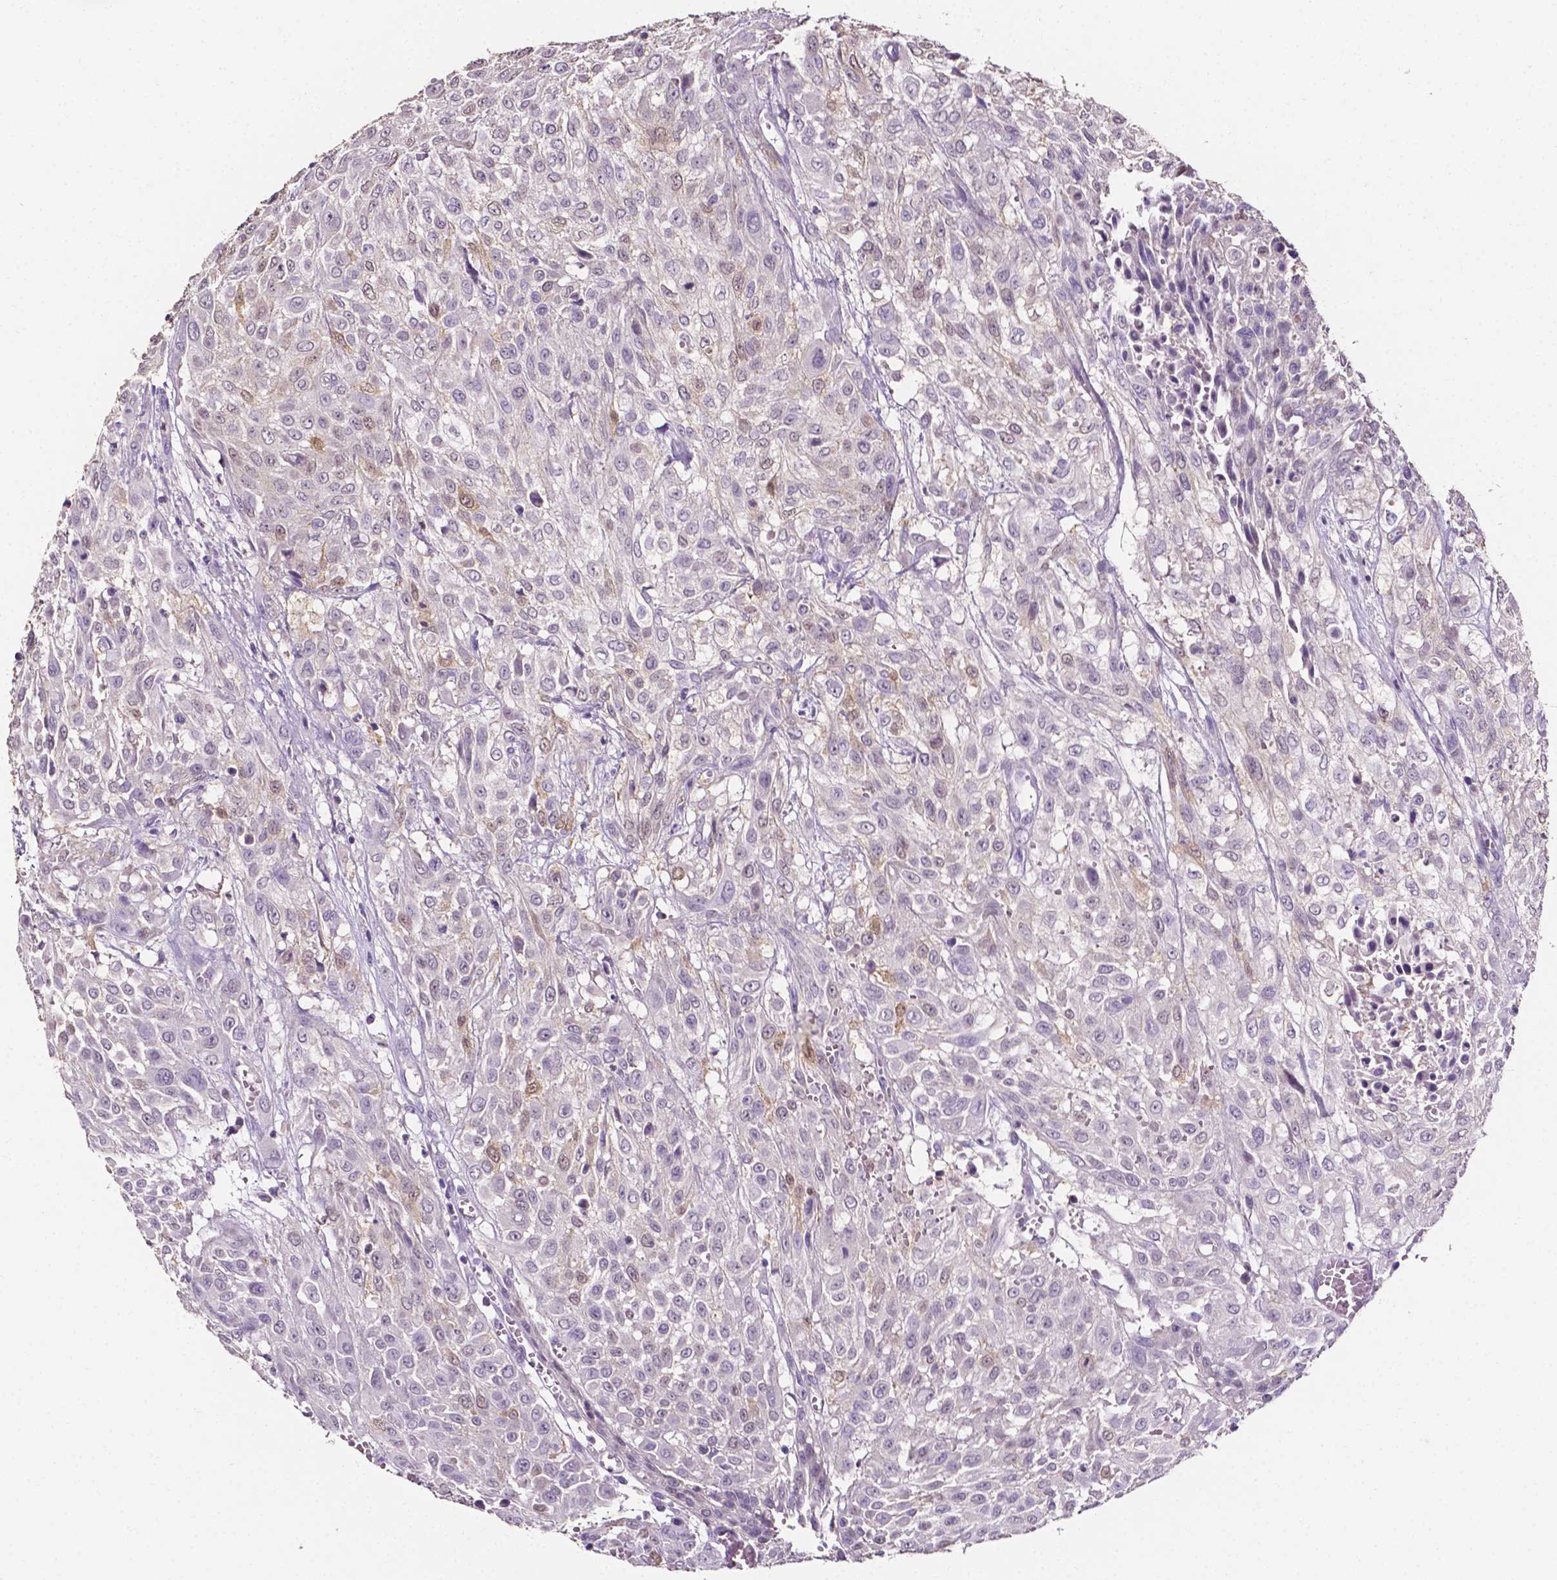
{"staining": {"intensity": "negative", "quantity": "none", "location": "none"}, "tissue": "urothelial cancer", "cell_type": "Tumor cells", "image_type": "cancer", "snomed": [{"axis": "morphology", "description": "Urothelial carcinoma, High grade"}, {"axis": "topography", "description": "Urinary bladder"}], "caption": "Urothelial carcinoma (high-grade) stained for a protein using immunohistochemistry reveals no expression tumor cells.", "gene": "PSAT1", "patient": {"sex": "male", "age": 57}}